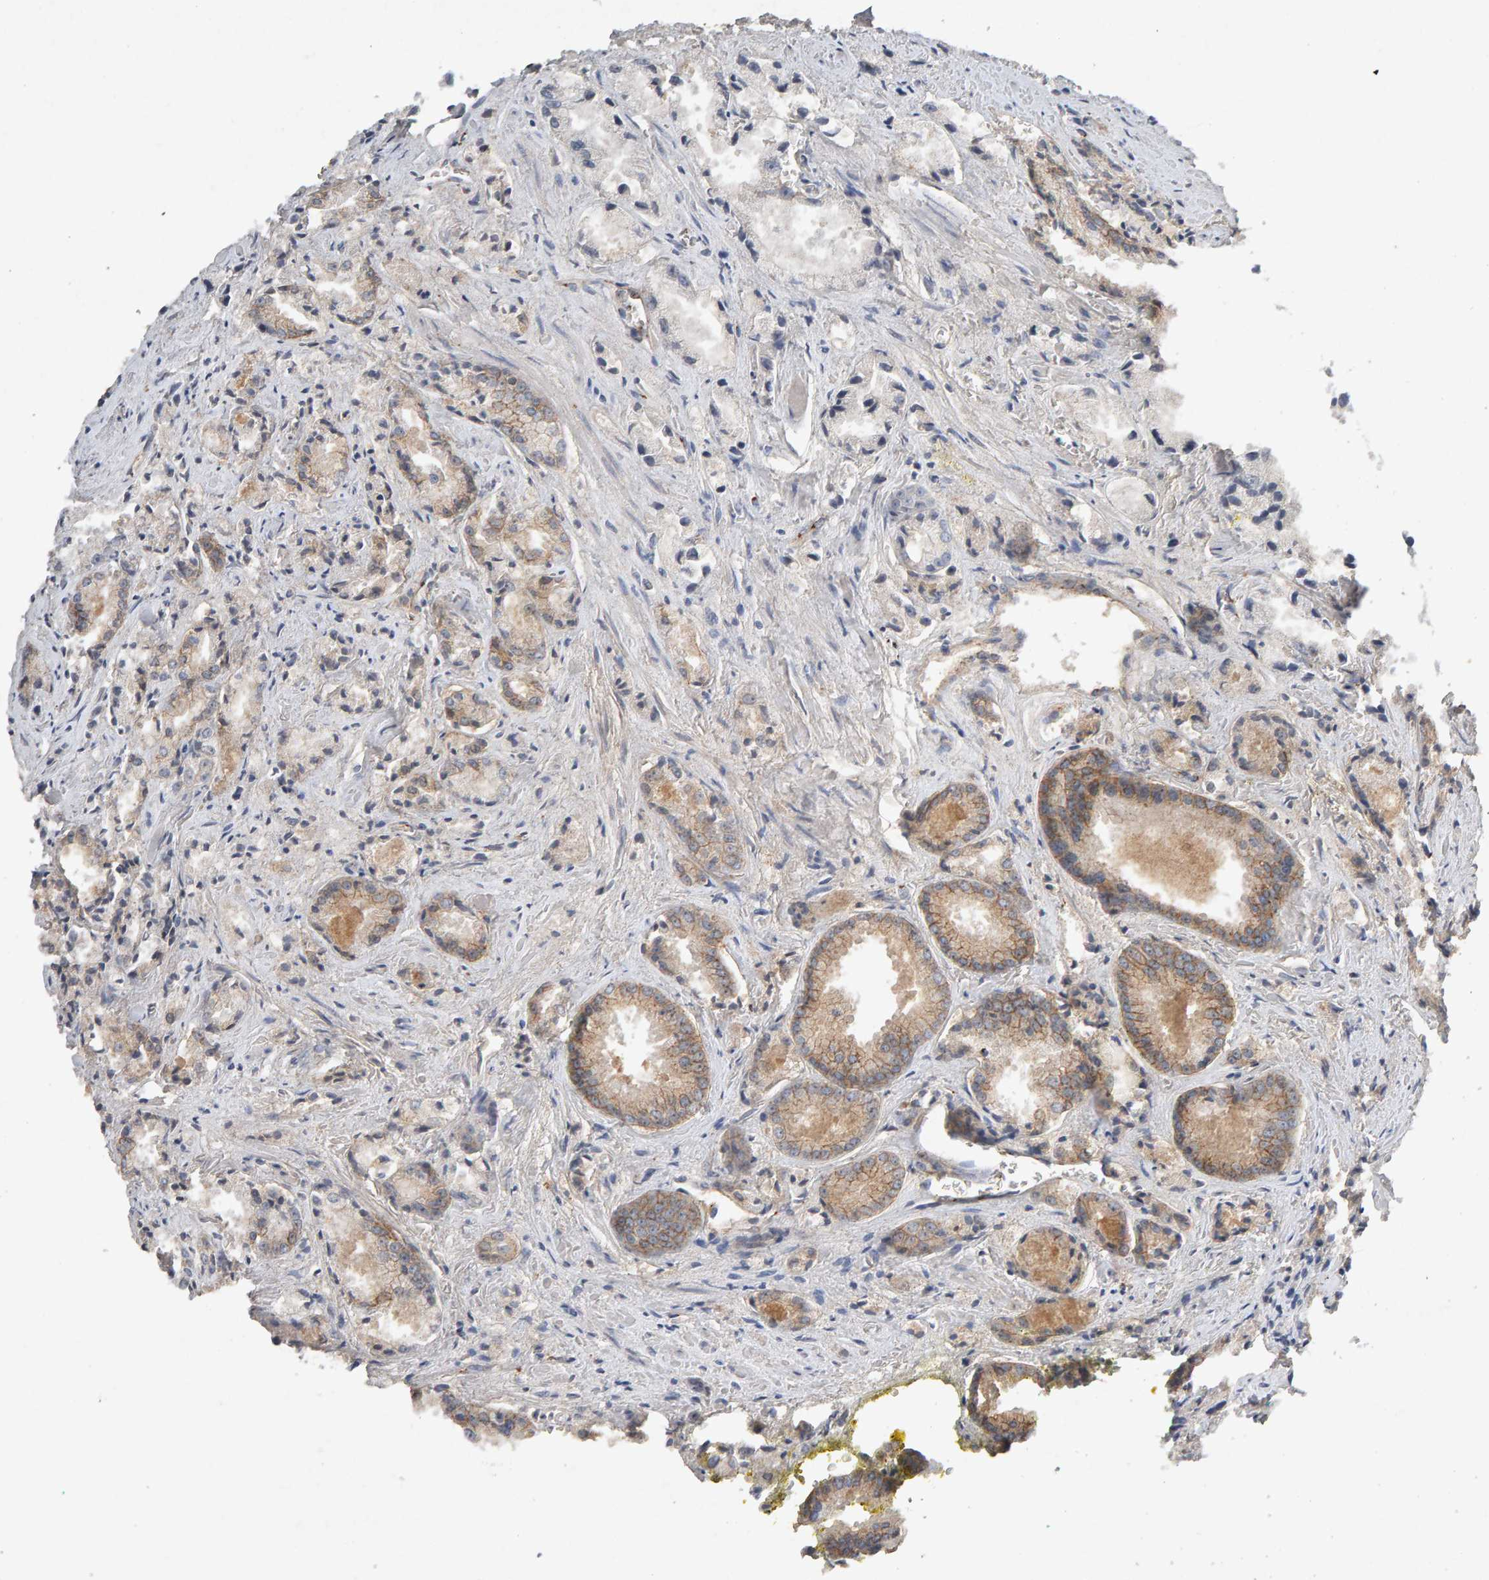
{"staining": {"intensity": "moderate", "quantity": "25%-75%", "location": "cytoplasmic/membranous"}, "tissue": "prostate cancer", "cell_type": "Tumor cells", "image_type": "cancer", "snomed": [{"axis": "morphology", "description": "Adenocarcinoma, Low grade"}, {"axis": "topography", "description": "Prostate"}], "caption": "Prostate cancer stained with a protein marker displays moderate staining in tumor cells.", "gene": "PTPRM", "patient": {"sex": "male", "age": 64}}